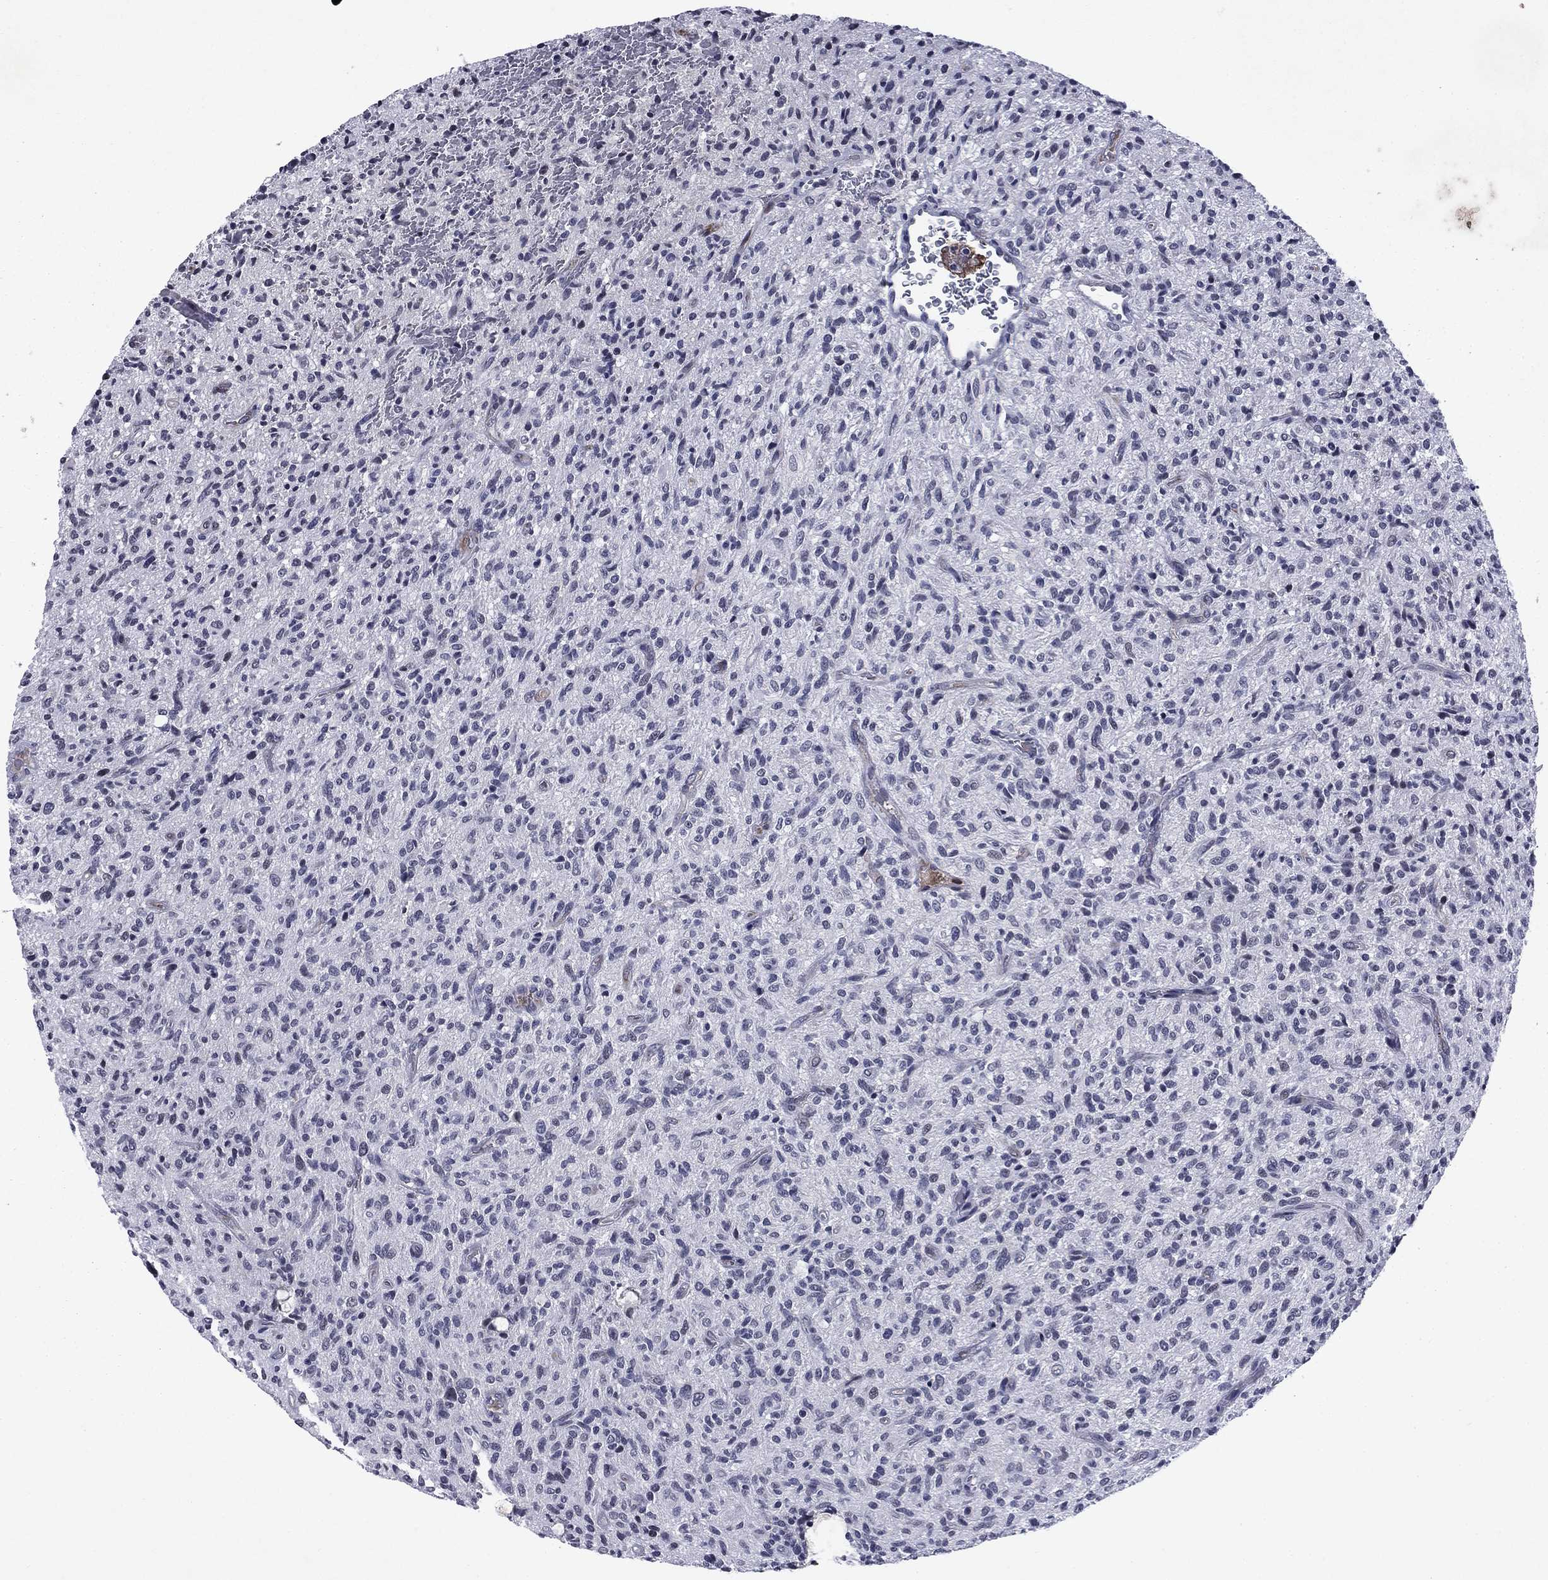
{"staining": {"intensity": "negative", "quantity": "none", "location": "none"}, "tissue": "glioma", "cell_type": "Tumor cells", "image_type": "cancer", "snomed": [{"axis": "morphology", "description": "Glioma, malignant, High grade"}, {"axis": "topography", "description": "Brain"}], "caption": "Immunohistochemistry (IHC) image of neoplastic tissue: glioma stained with DAB demonstrates no significant protein expression in tumor cells. (DAB IHC with hematoxylin counter stain).", "gene": "ECM1", "patient": {"sex": "male", "age": 64}}